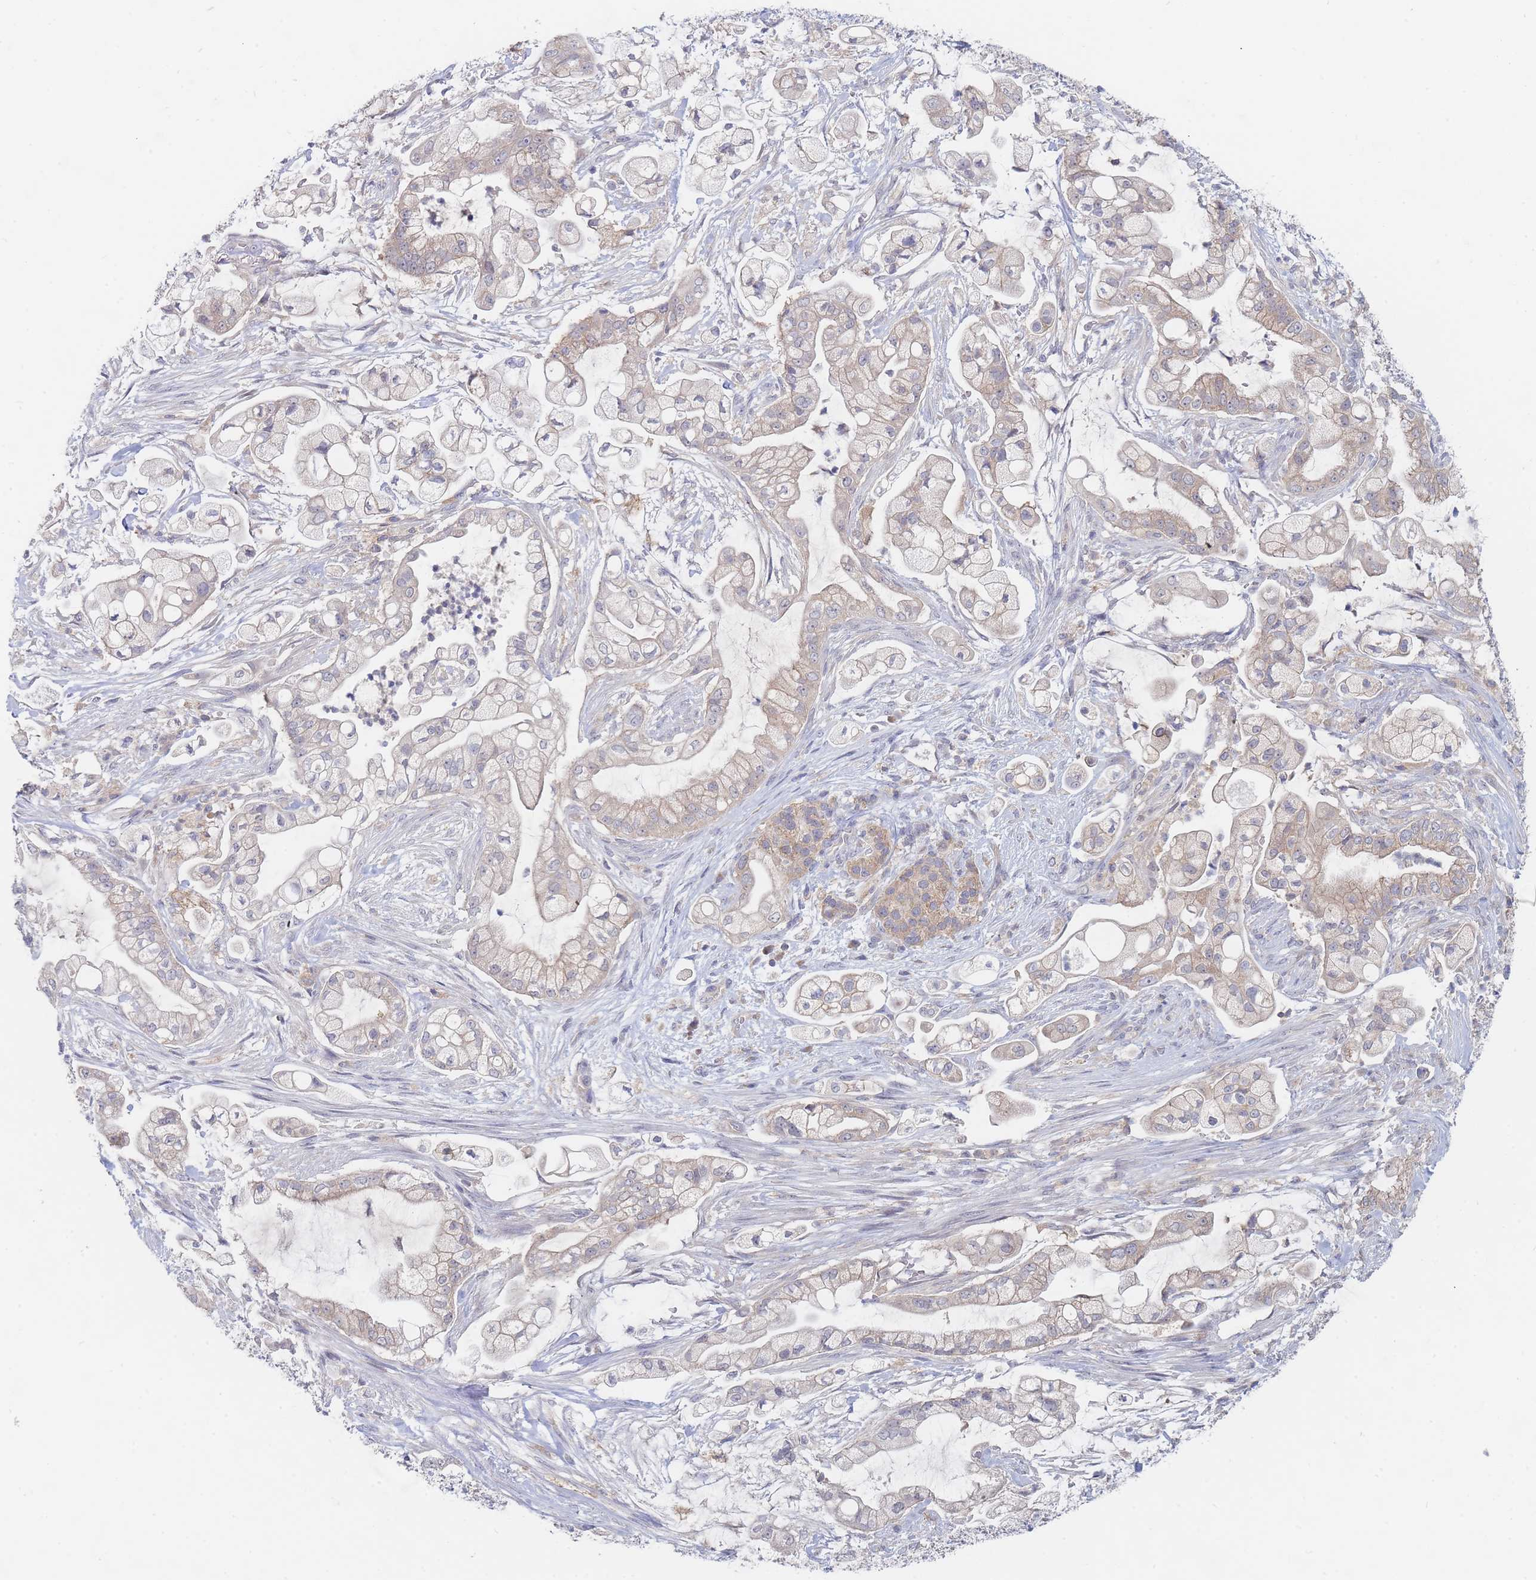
{"staining": {"intensity": "weak", "quantity": "<25%", "location": "cytoplasmic/membranous"}, "tissue": "pancreatic cancer", "cell_type": "Tumor cells", "image_type": "cancer", "snomed": [{"axis": "morphology", "description": "Adenocarcinoma, NOS"}, {"axis": "topography", "description": "Pancreas"}], "caption": "Immunohistochemistry (IHC) image of neoplastic tissue: adenocarcinoma (pancreatic) stained with DAB reveals no significant protein staining in tumor cells. Nuclei are stained in blue.", "gene": "PPP6C", "patient": {"sex": "female", "age": 69}}